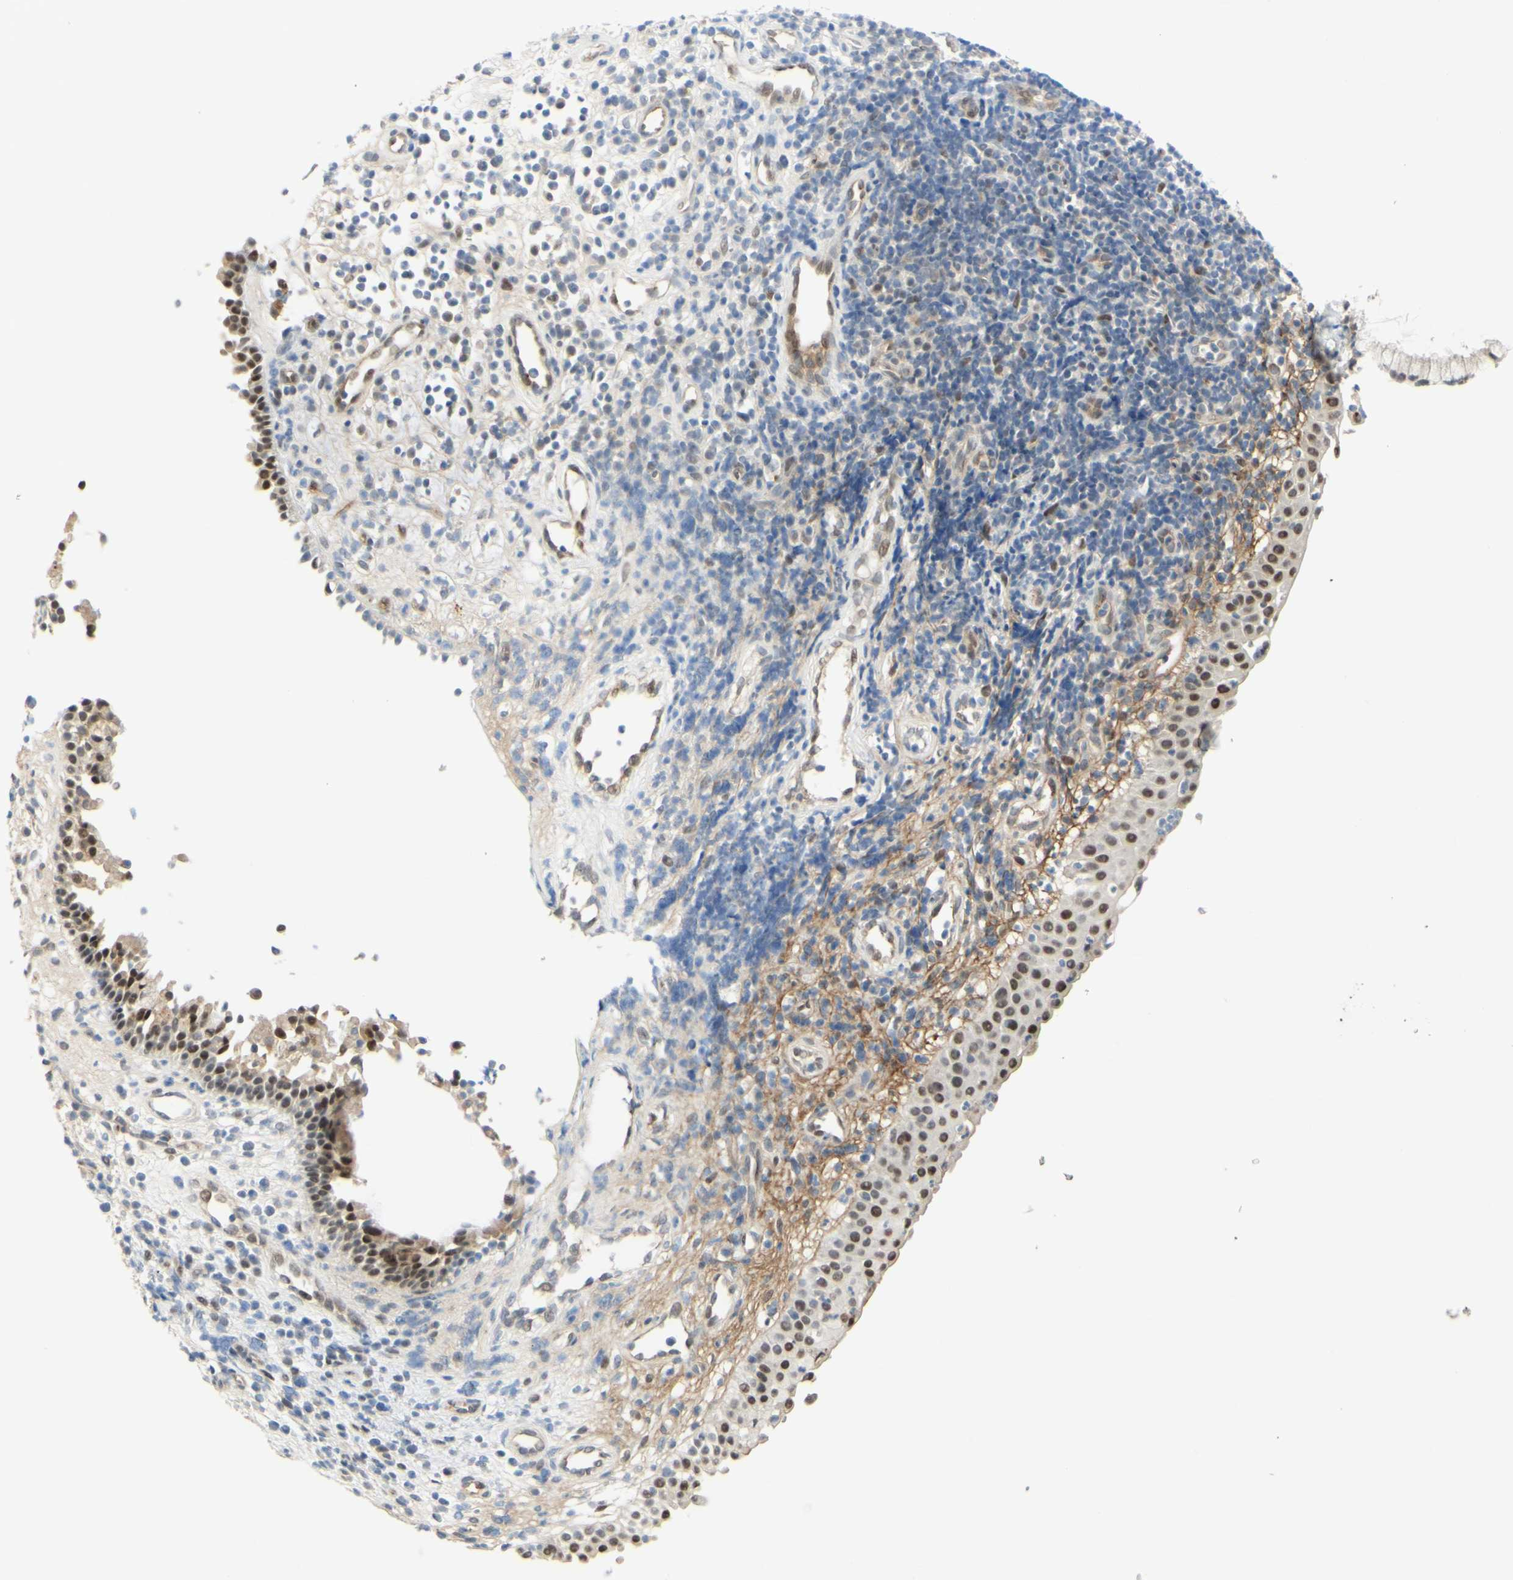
{"staining": {"intensity": "moderate", "quantity": ">75%", "location": "cytoplasmic/membranous,nuclear"}, "tissue": "nasopharynx", "cell_type": "Respiratory epithelial cells", "image_type": "normal", "snomed": [{"axis": "morphology", "description": "Normal tissue, NOS"}, {"axis": "topography", "description": "Nasopharynx"}], "caption": "Immunohistochemistry staining of benign nasopharynx, which reveals medium levels of moderate cytoplasmic/membranous,nuclear positivity in approximately >75% of respiratory epithelial cells indicating moderate cytoplasmic/membranous,nuclear protein positivity. The staining was performed using DAB (brown) for protein detection and nuclei were counterstained in hematoxylin (blue).", "gene": "ANGPT2", "patient": {"sex": "female", "age": 51}}